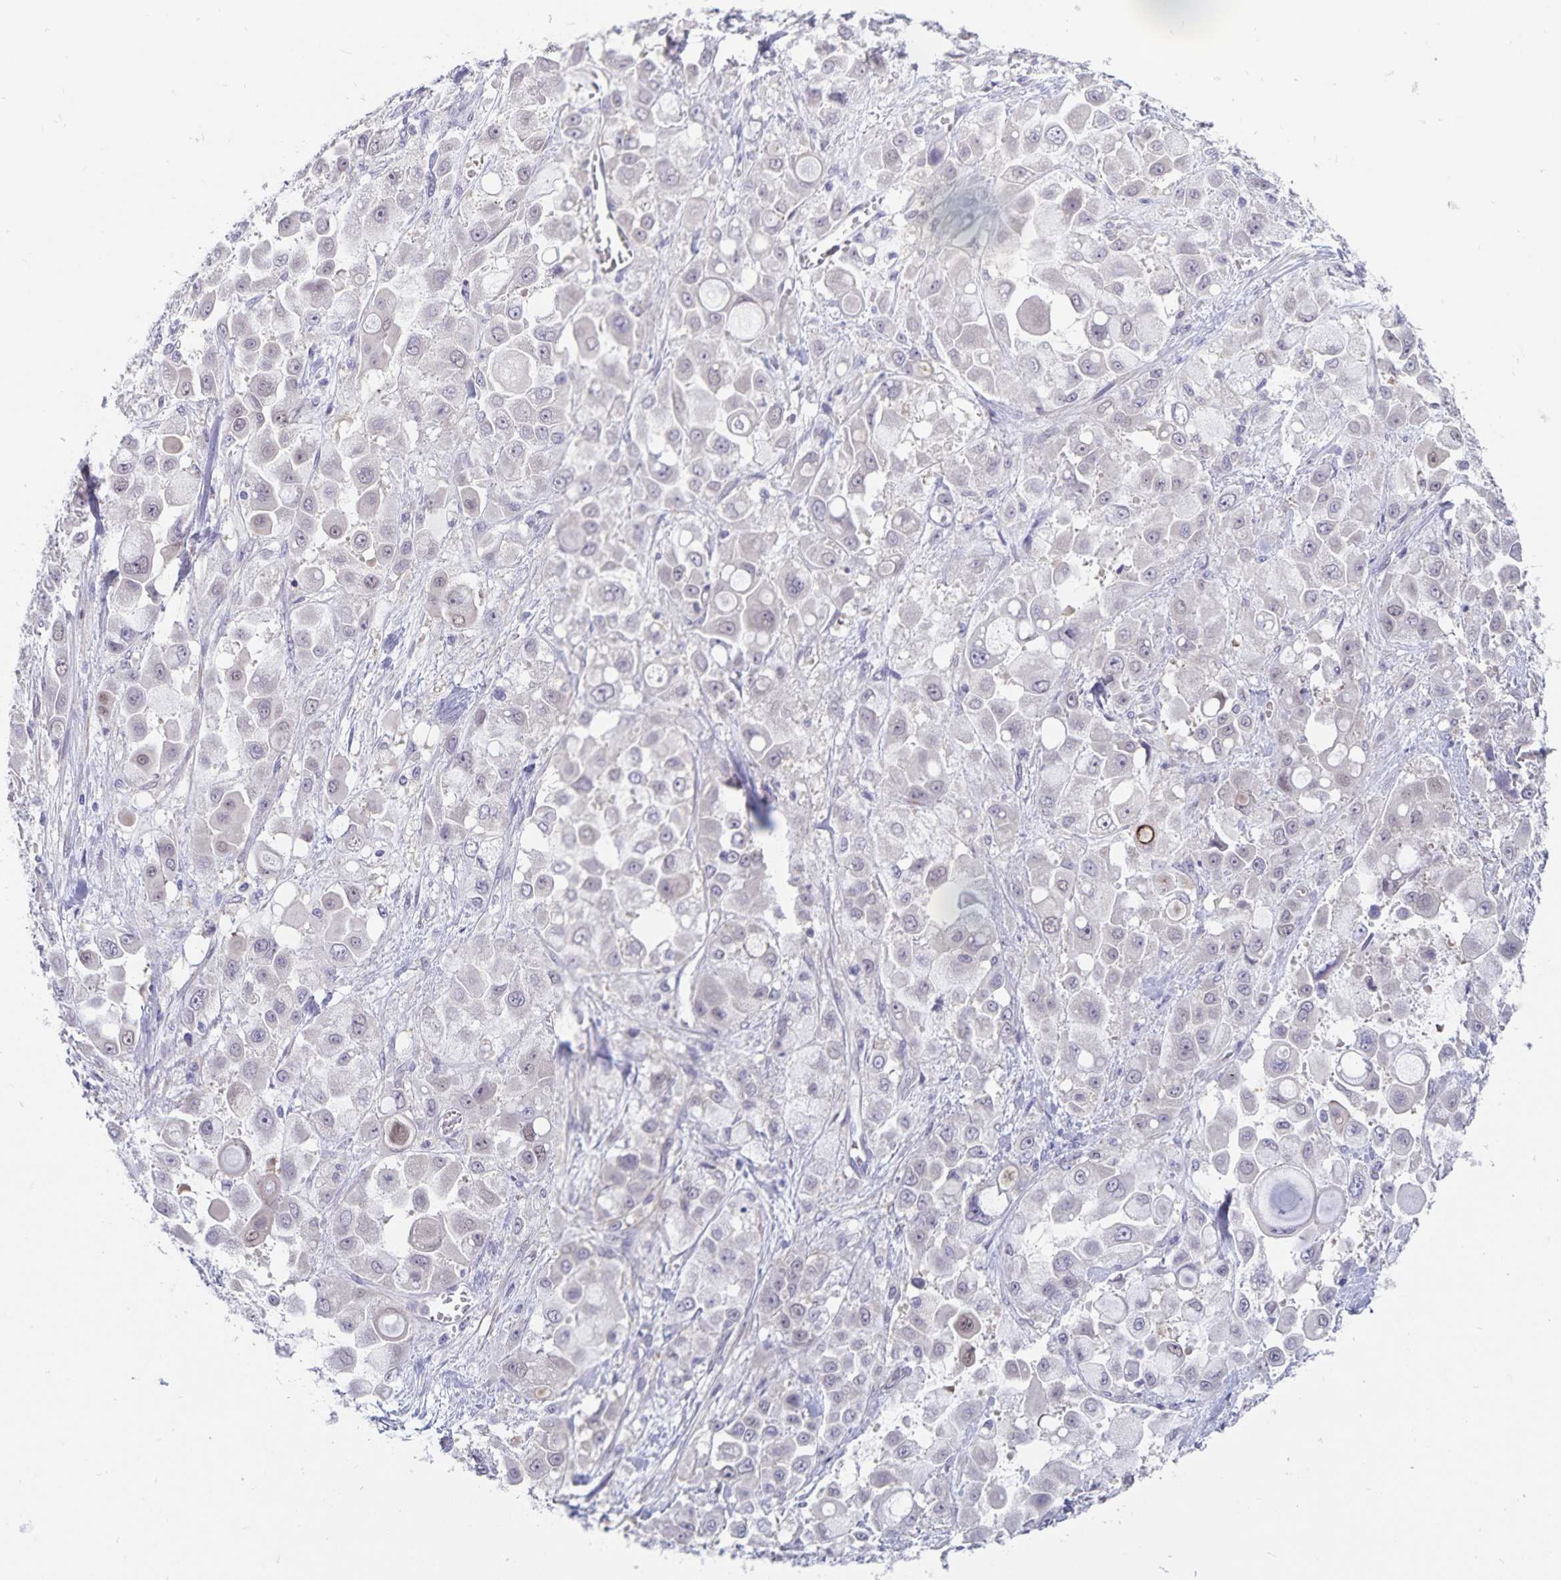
{"staining": {"intensity": "negative", "quantity": "none", "location": "none"}, "tissue": "stomach cancer", "cell_type": "Tumor cells", "image_type": "cancer", "snomed": [{"axis": "morphology", "description": "Adenocarcinoma, NOS"}, {"axis": "topography", "description": "Stomach"}], "caption": "High power microscopy micrograph of an immunohistochemistry micrograph of stomach cancer (adenocarcinoma), revealing no significant staining in tumor cells. The staining was performed using DAB (3,3'-diaminobenzidine) to visualize the protein expression in brown, while the nuclei were stained in blue with hematoxylin (Magnification: 20x).", "gene": "BAG6", "patient": {"sex": "female", "age": 76}}